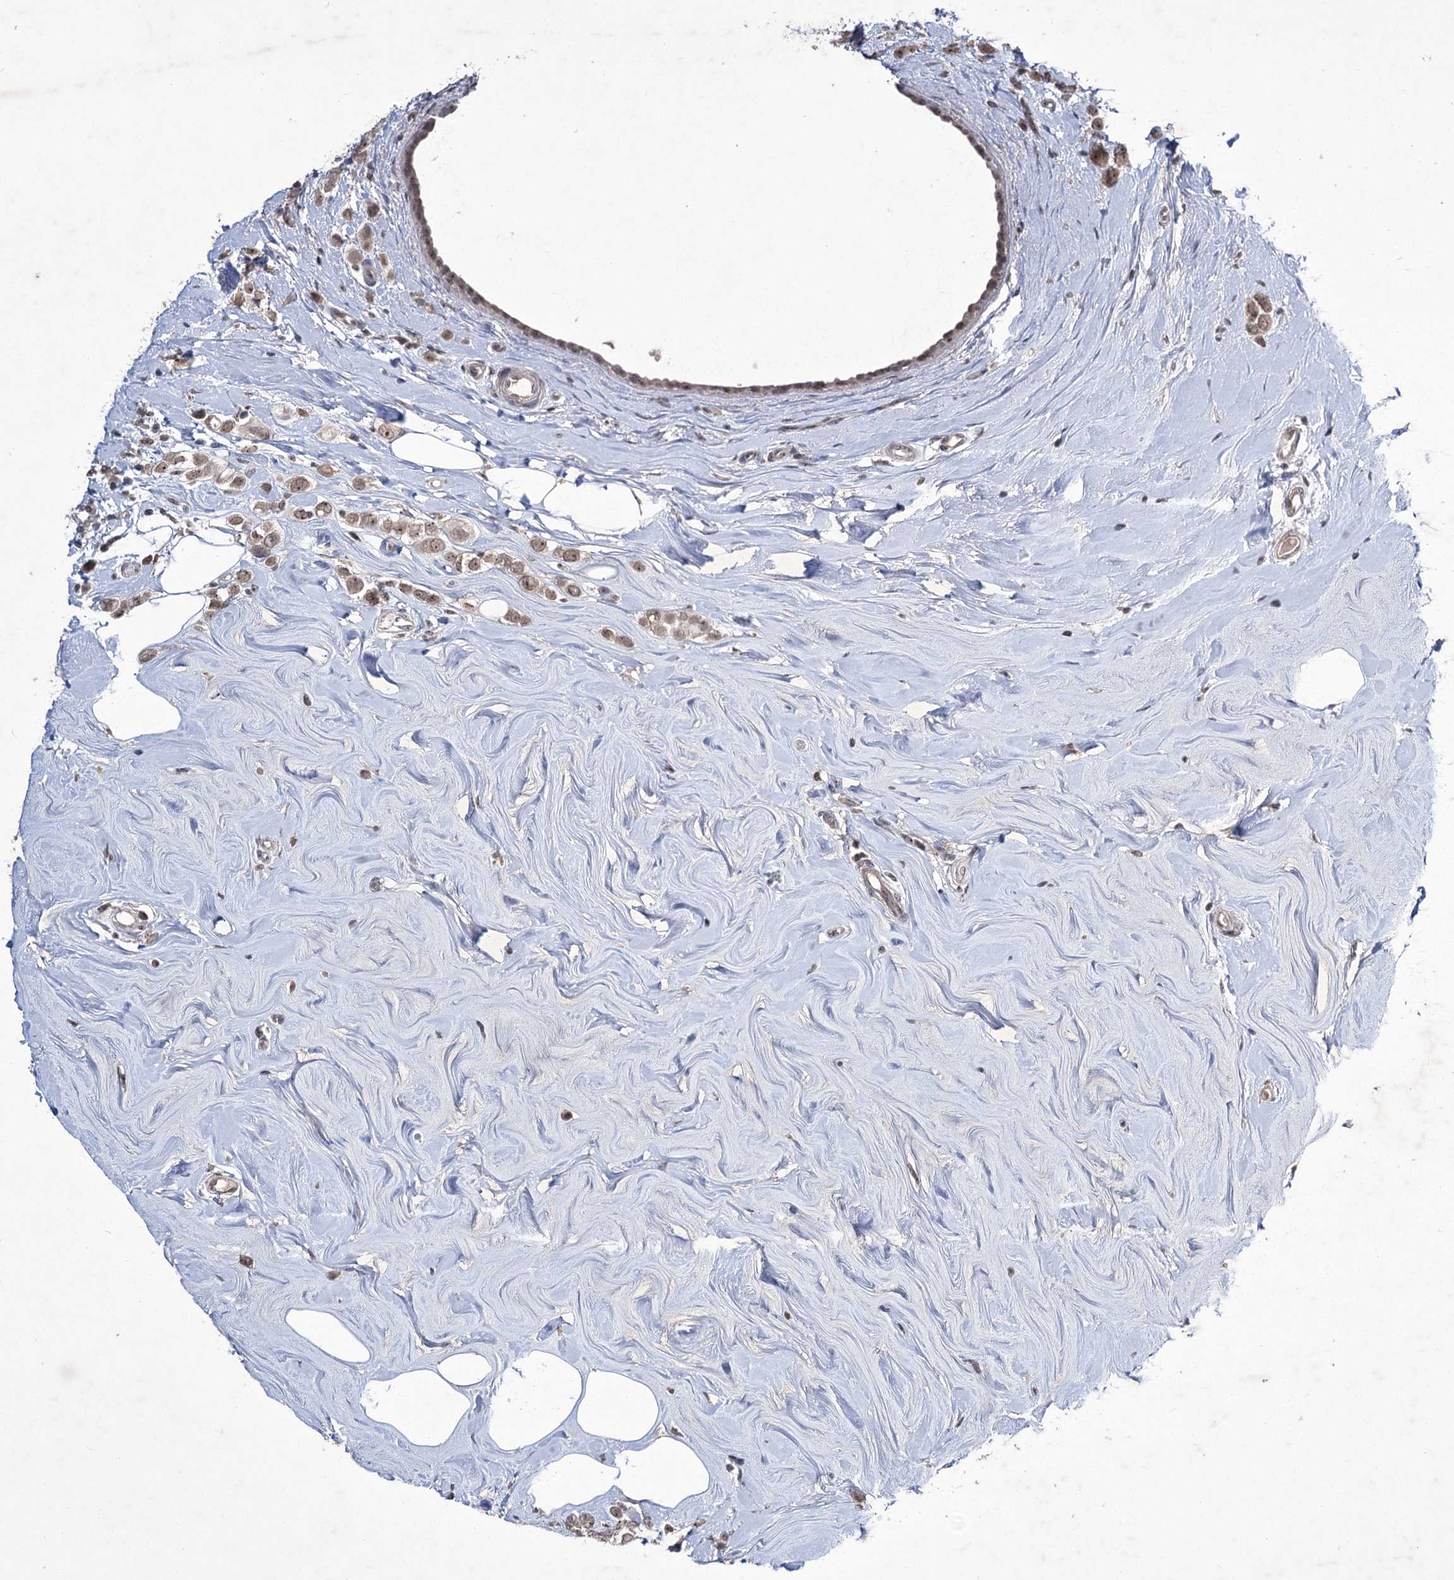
{"staining": {"intensity": "weak", "quantity": ">75%", "location": "nuclear"}, "tissue": "breast cancer", "cell_type": "Tumor cells", "image_type": "cancer", "snomed": [{"axis": "morphology", "description": "Lobular carcinoma"}, {"axis": "topography", "description": "Breast"}], "caption": "Protein staining by immunohistochemistry (IHC) exhibits weak nuclear positivity in about >75% of tumor cells in lobular carcinoma (breast).", "gene": "VGLL4", "patient": {"sex": "female", "age": 47}}